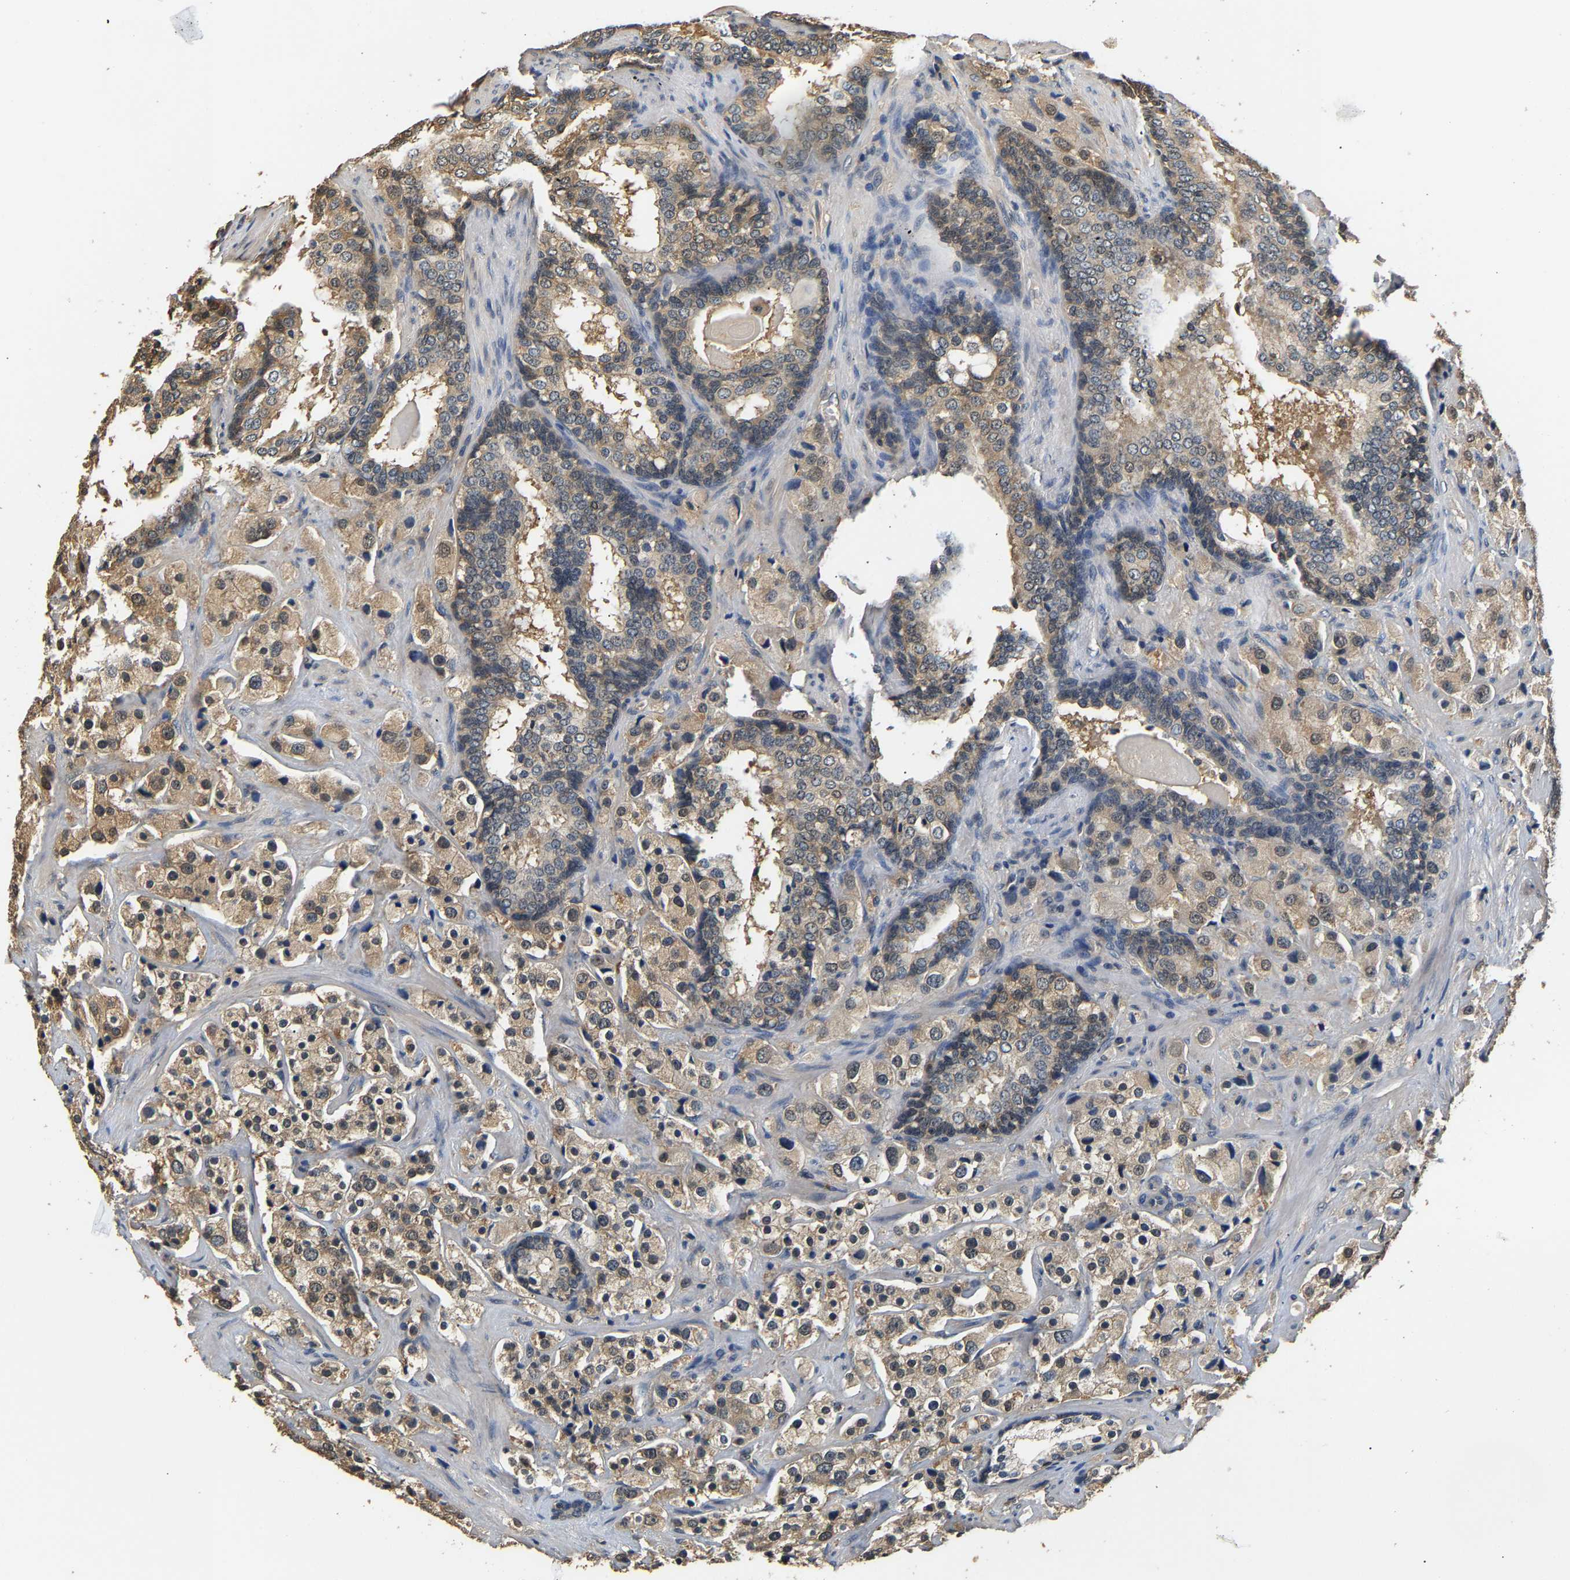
{"staining": {"intensity": "weak", "quantity": ">75%", "location": "cytoplasmic/membranous"}, "tissue": "prostate cancer", "cell_type": "Tumor cells", "image_type": "cancer", "snomed": [{"axis": "morphology", "description": "Adenocarcinoma, Medium grade"}, {"axis": "topography", "description": "Prostate"}], "caption": "Brown immunohistochemical staining in prostate cancer (medium-grade adenocarcinoma) reveals weak cytoplasmic/membranous staining in approximately >75% of tumor cells.", "gene": "GPI", "patient": {"sex": "male", "age": 70}}